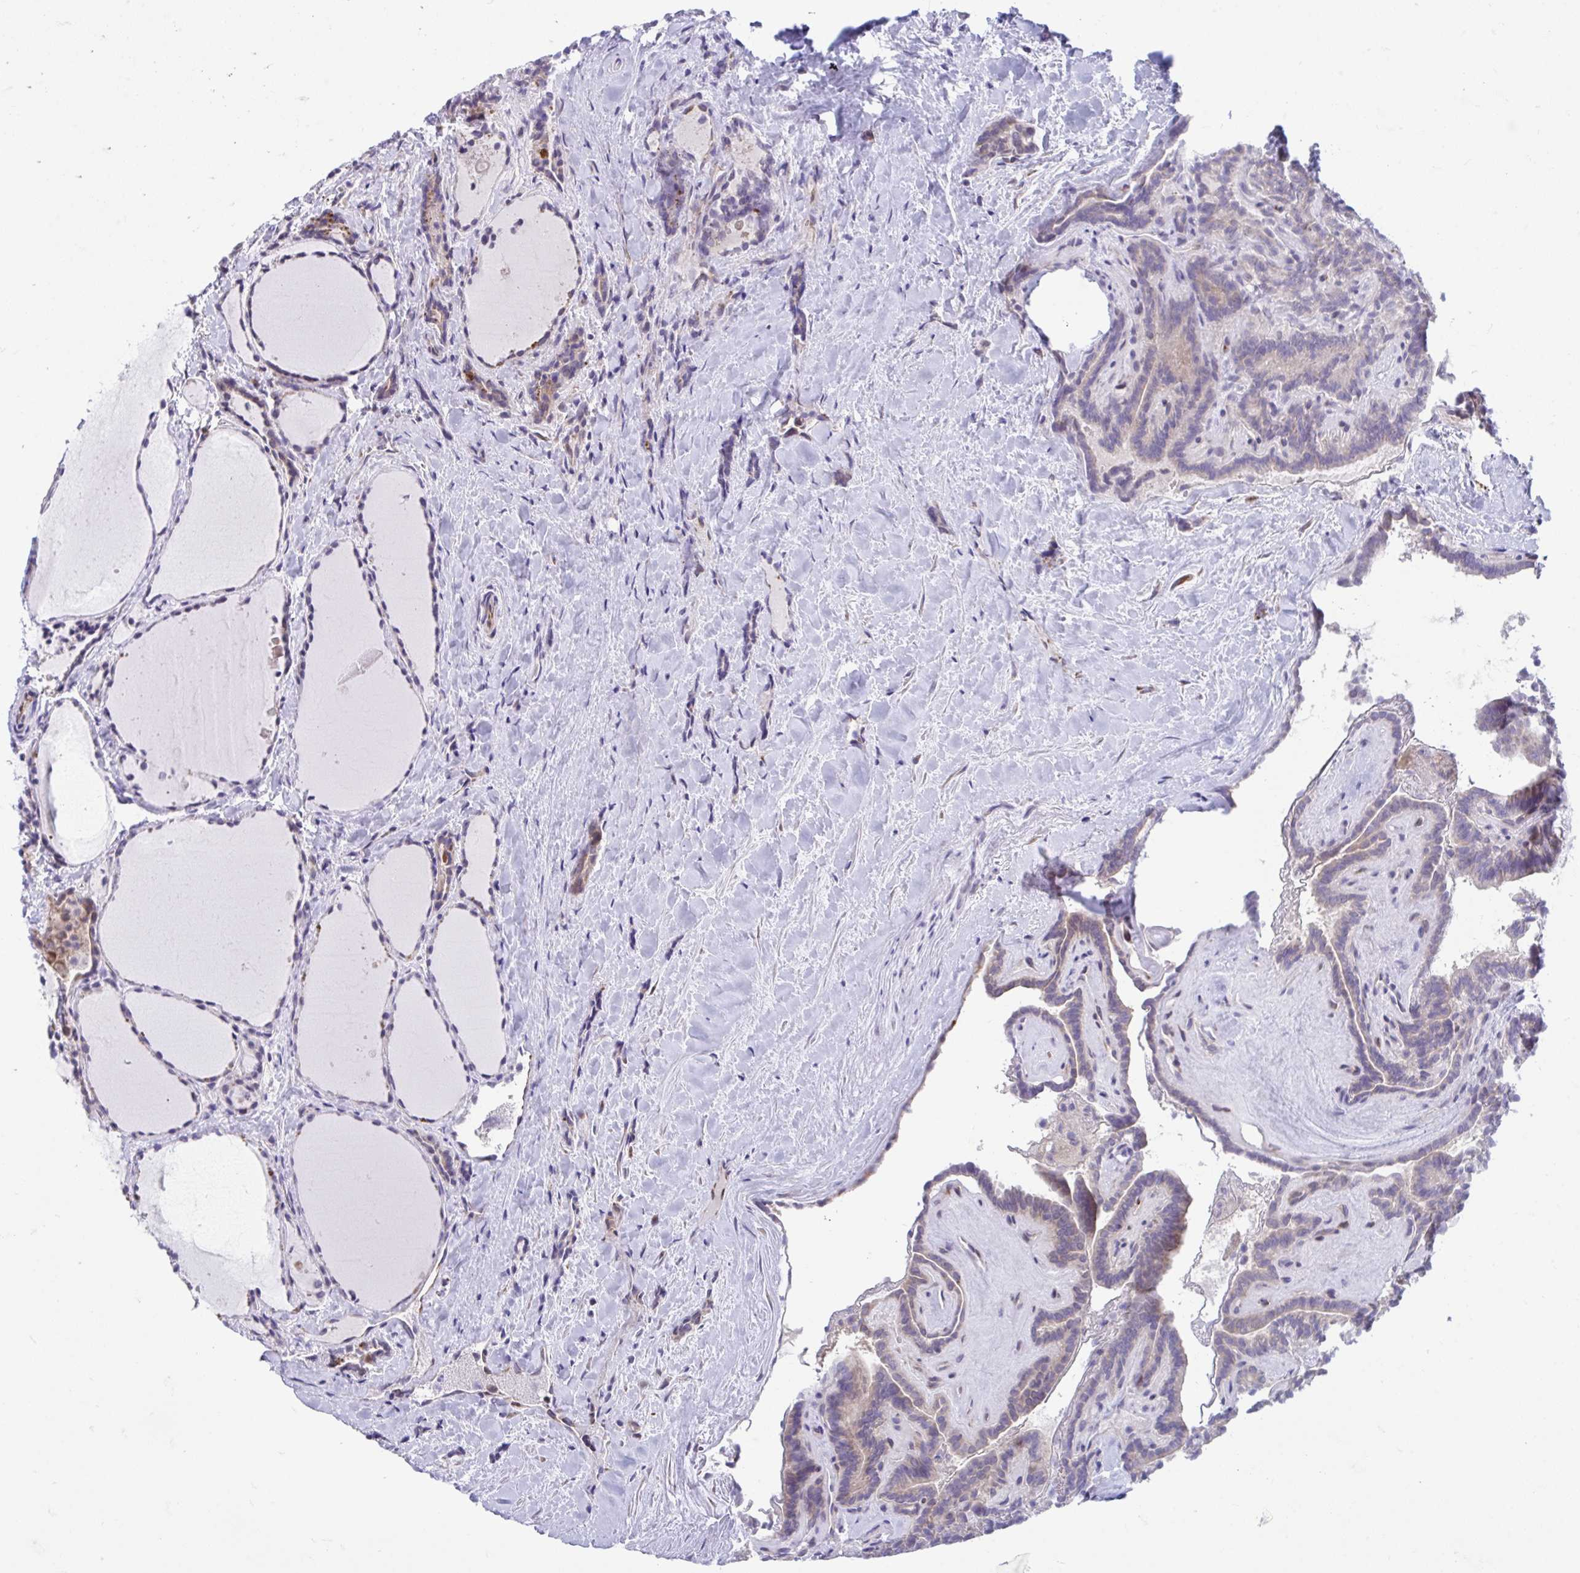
{"staining": {"intensity": "weak", "quantity": "<25%", "location": "cytoplasmic/membranous"}, "tissue": "thyroid cancer", "cell_type": "Tumor cells", "image_type": "cancer", "snomed": [{"axis": "morphology", "description": "Papillary adenocarcinoma, NOS"}, {"axis": "topography", "description": "Thyroid gland"}], "caption": "DAB (3,3'-diaminobenzidine) immunohistochemical staining of papillary adenocarcinoma (thyroid) demonstrates no significant positivity in tumor cells.", "gene": "SELENON", "patient": {"sex": "female", "age": 21}}